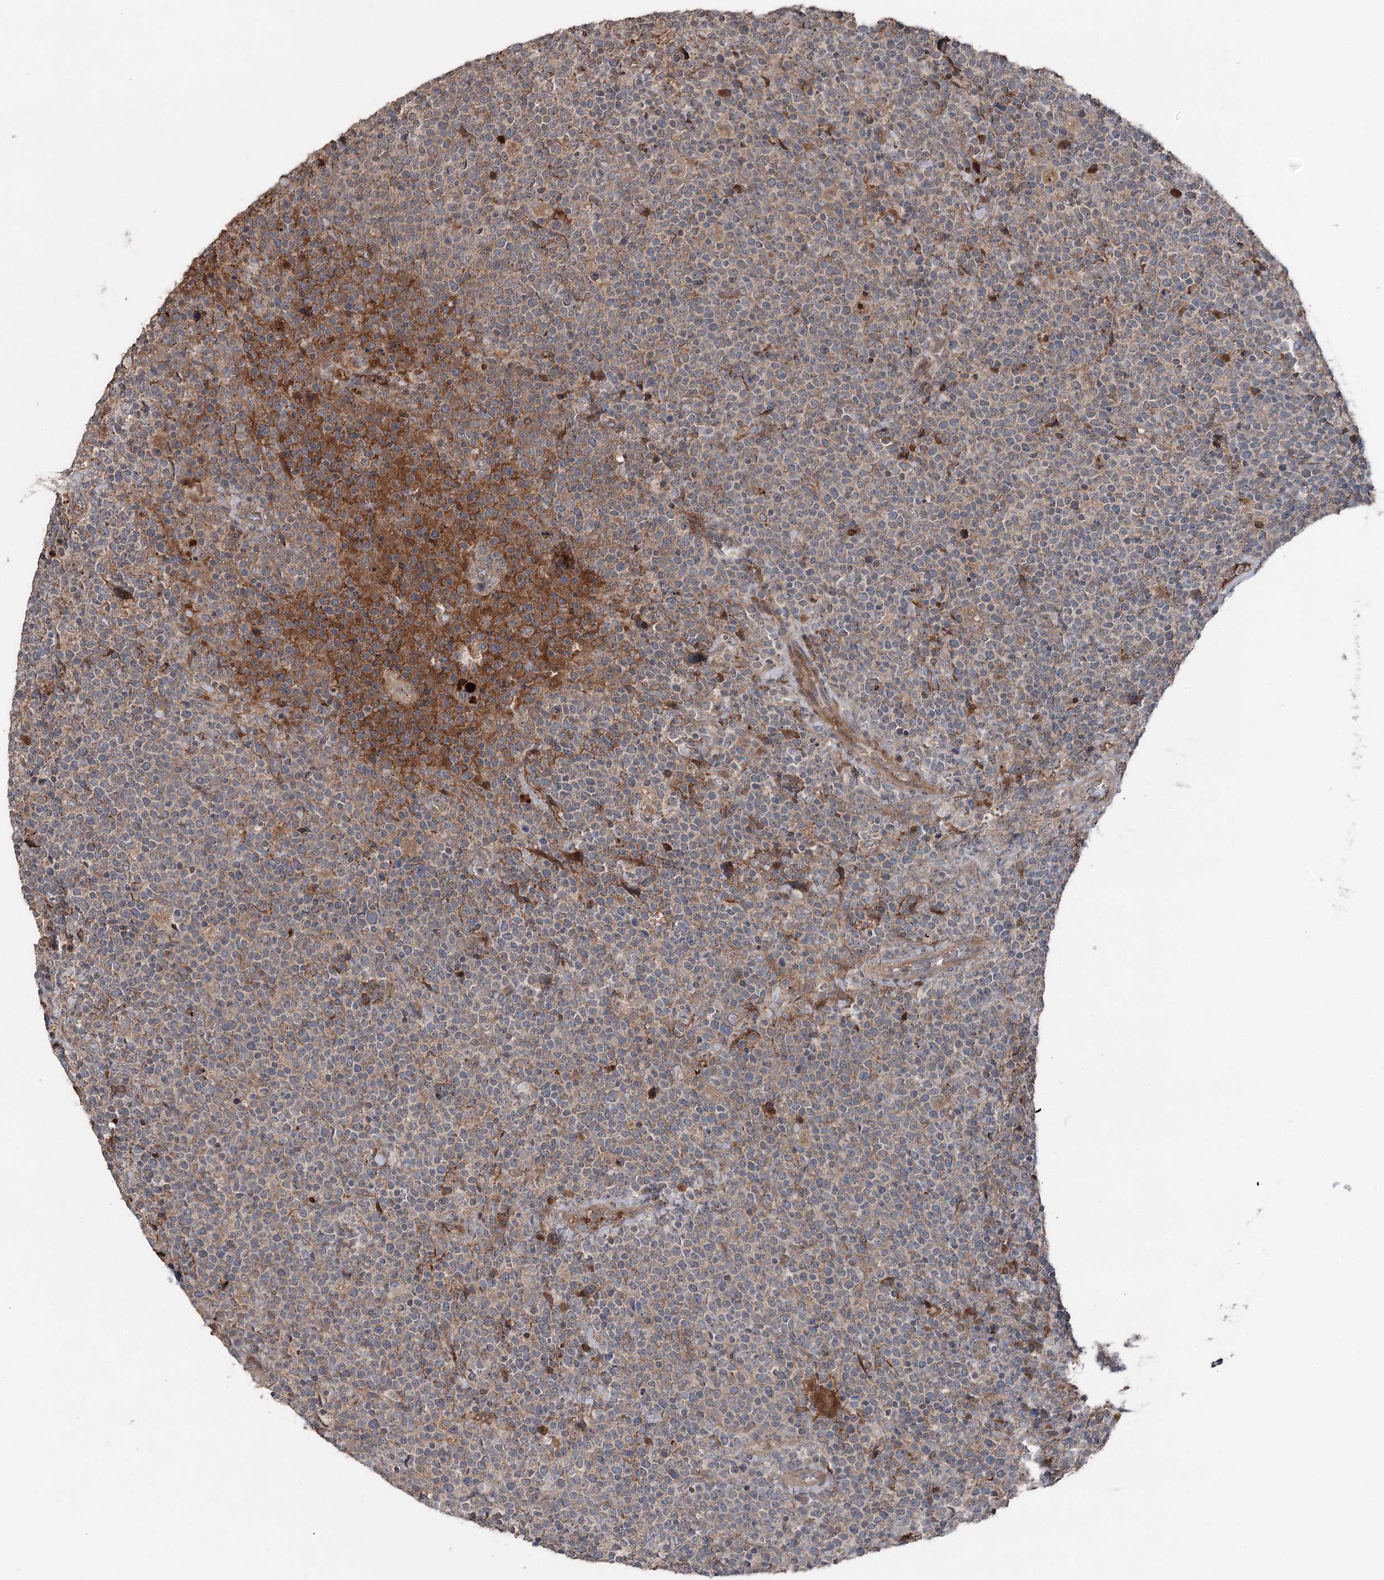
{"staining": {"intensity": "weak", "quantity": "25%-75%", "location": "cytoplasmic/membranous"}, "tissue": "lymphoma", "cell_type": "Tumor cells", "image_type": "cancer", "snomed": [{"axis": "morphology", "description": "Malignant lymphoma, non-Hodgkin's type, High grade"}, {"axis": "topography", "description": "Lymph node"}], "caption": "Weak cytoplasmic/membranous positivity is appreciated in approximately 25%-75% of tumor cells in lymphoma.", "gene": "MAPK8IP2", "patient": {"sex": "male", "age": 61}}